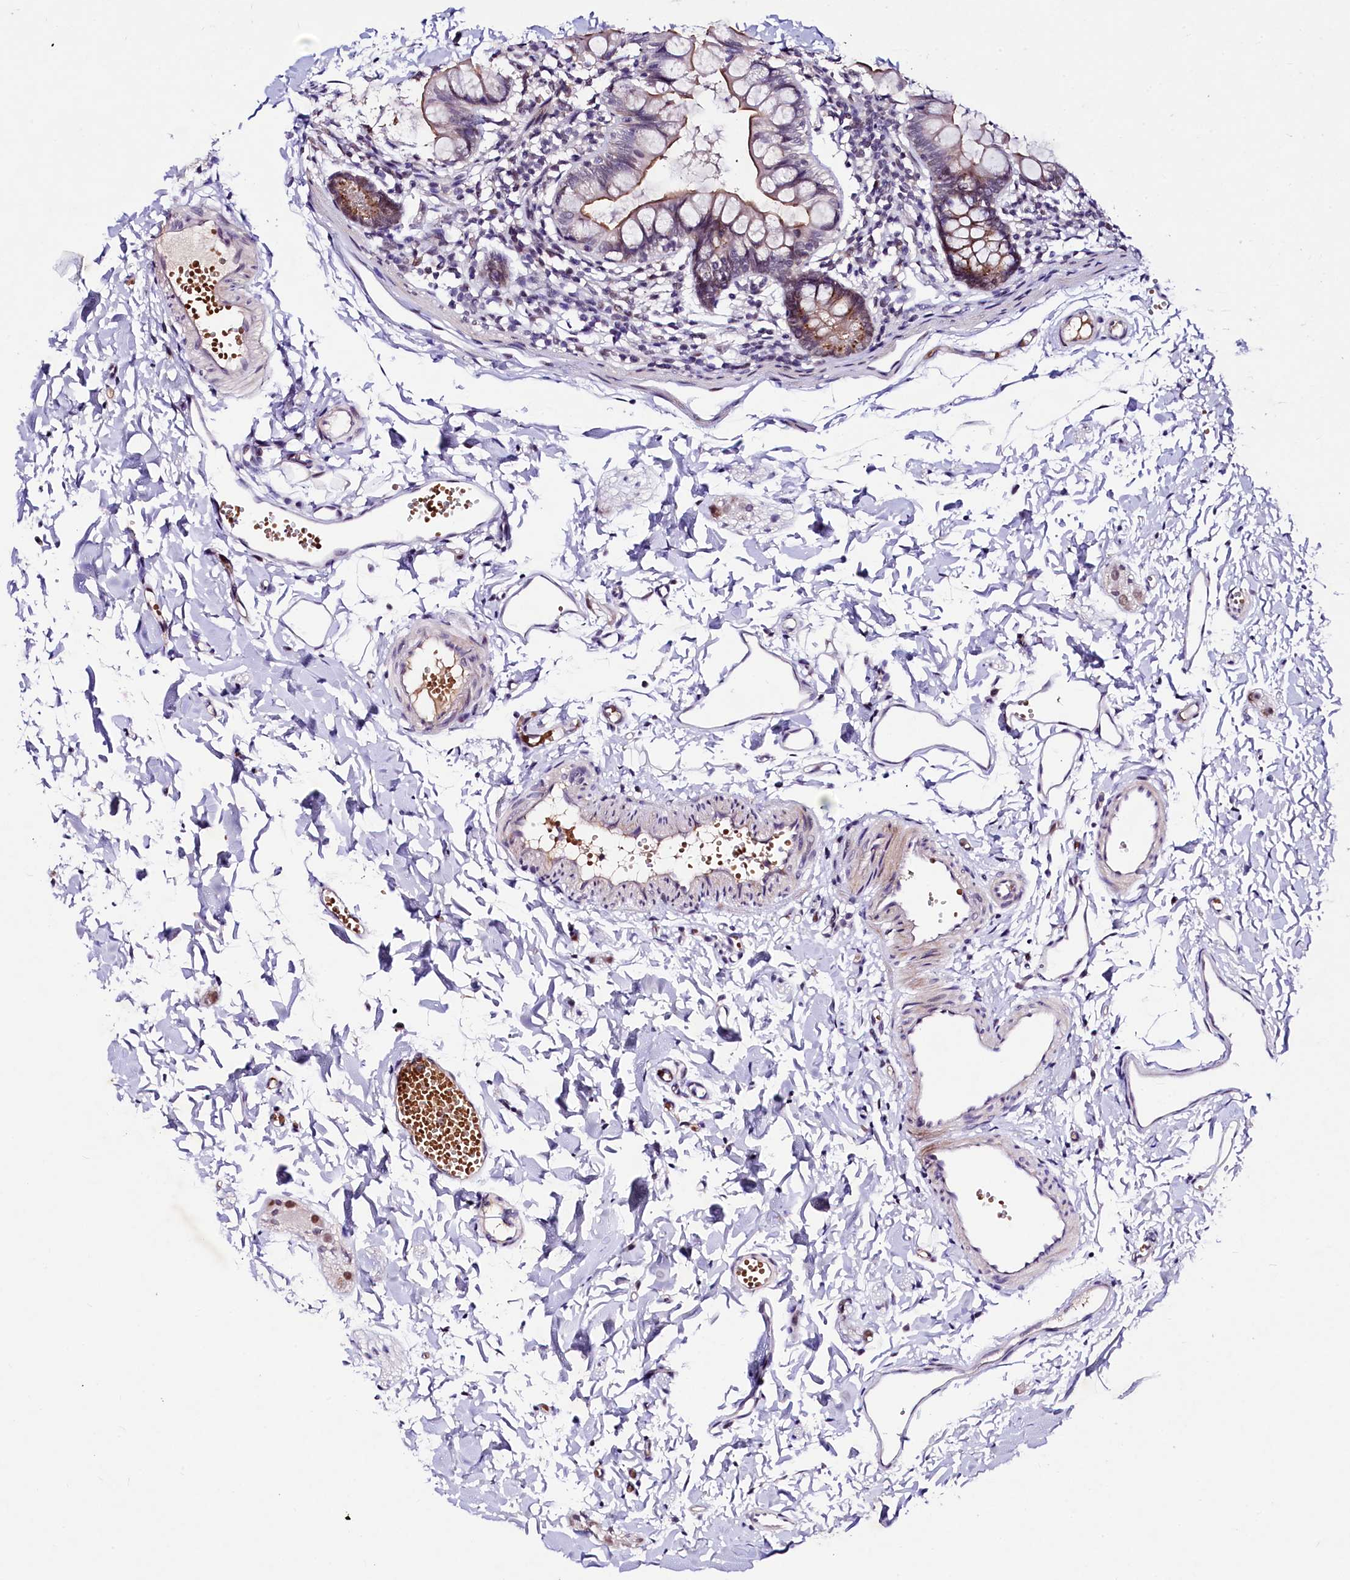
{"staining": {"intensity": "moderate", "quantity": "<25%", "location": "cytoplasmic/membranous"}, "tissue": "small intestine", "cell_type": "Glandular cells", "image_type": "normal", "snomed": [{"axis": "morphology", "description": "Normal tissue, NOS"}, {"axis": "topography", "description": "Small intestine"}], "caption": "Immunohistochemical staining of benign small intestine exhibits low levels of moderate cytoplasmic/membranous expression in approximately <25% of glandular cells.", "gene": "LEUTX", "patient": {"sex": "male", "age": 7}}